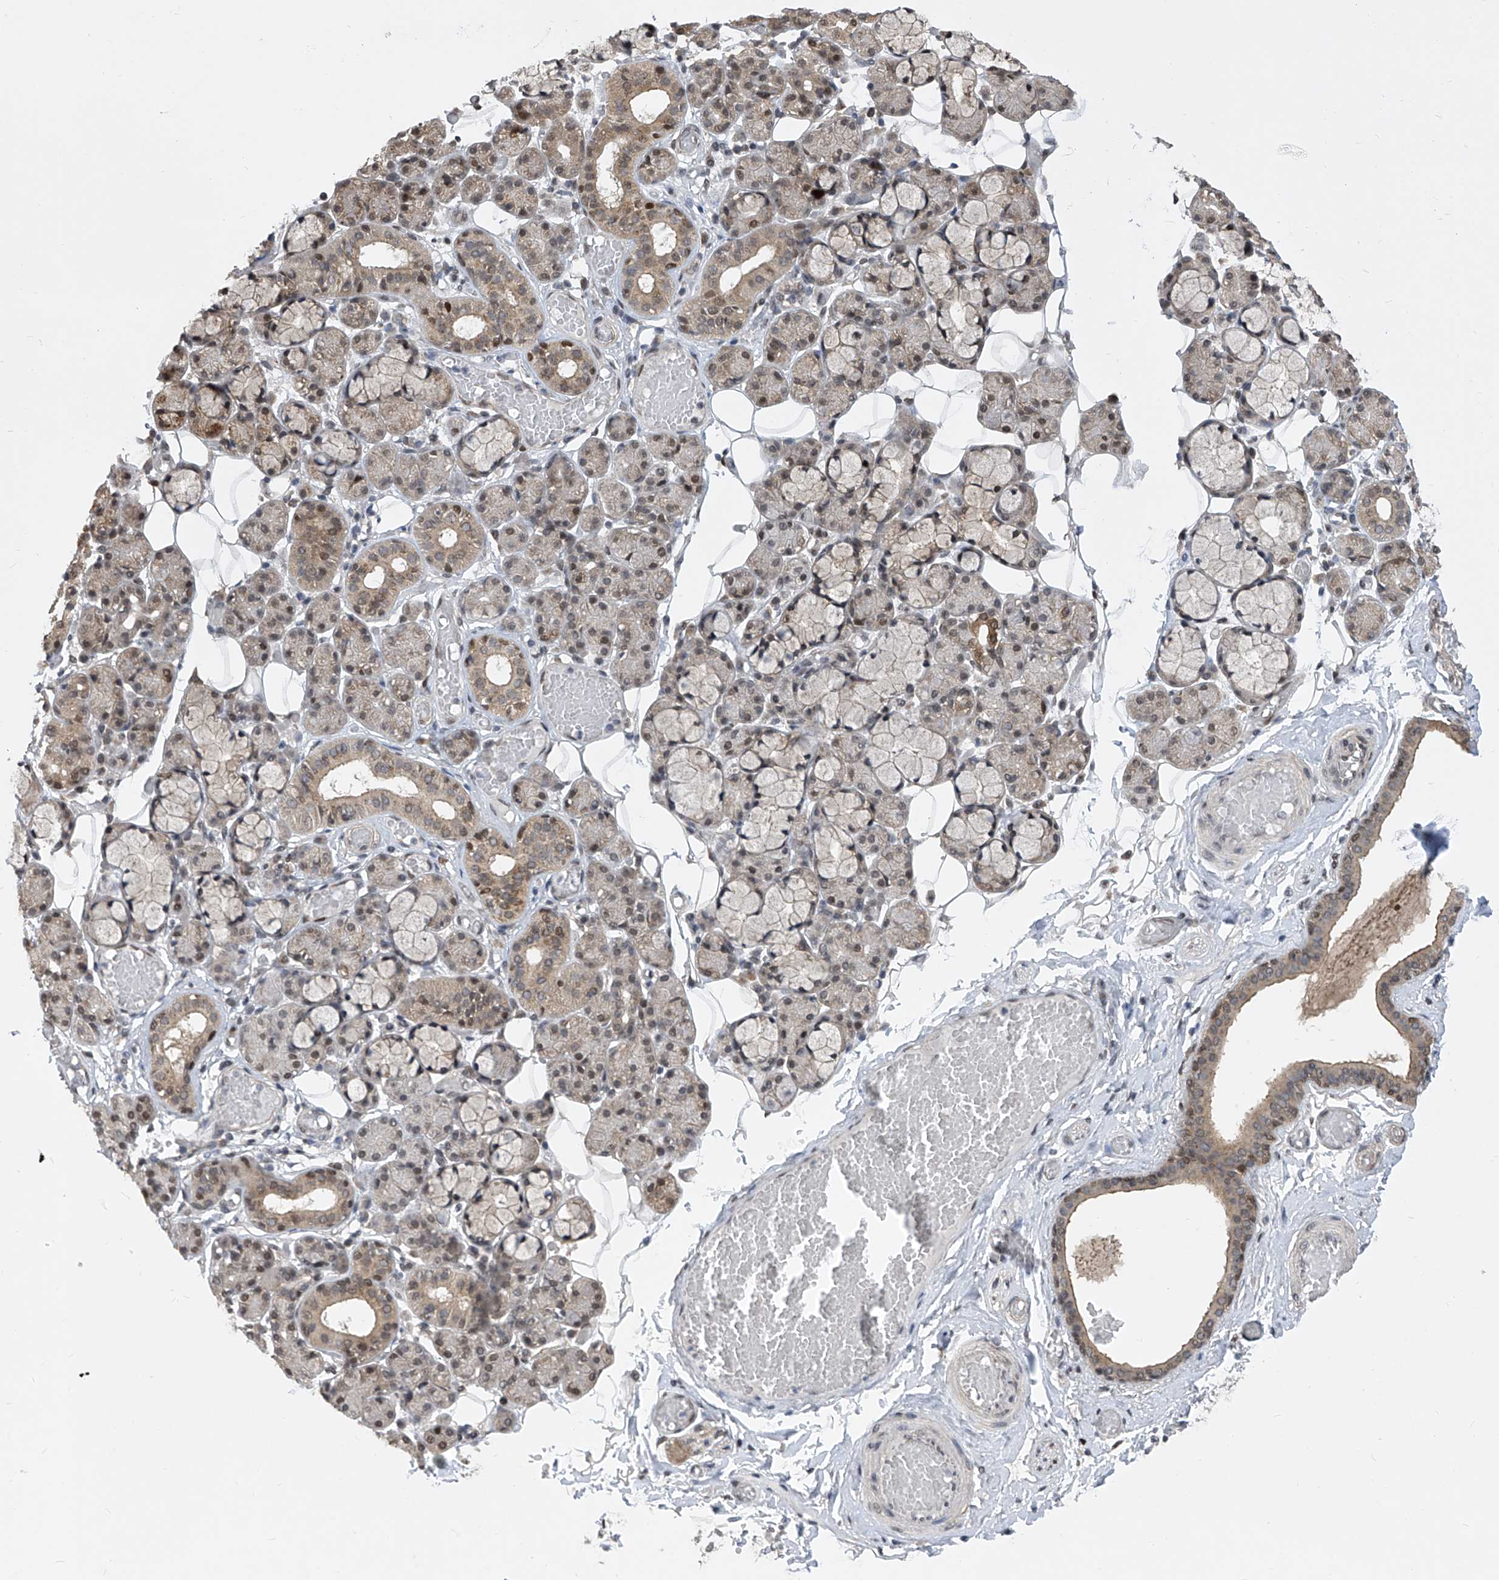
{"staining": {"intensity": "moderate", "quantity": "<25%", "location": "cytoplasmic/membranous,nuclear"}, "tissue": "salivary gland", "cell_type": "Glandular cells", "image_type": "normal", "snomed": [{"axis": "morphology", "description": "Normal tissue, NOS"}, {"axis": "topography", "description": "Salivary gland"}], "caption": "A brown stain highlights moderate cytoplasmic/membranous,nuclear staining of a protein in glandular cells of benign salivary gland.", "gene": "CETN1", "patient": {"sex": "male", "age": 63}}